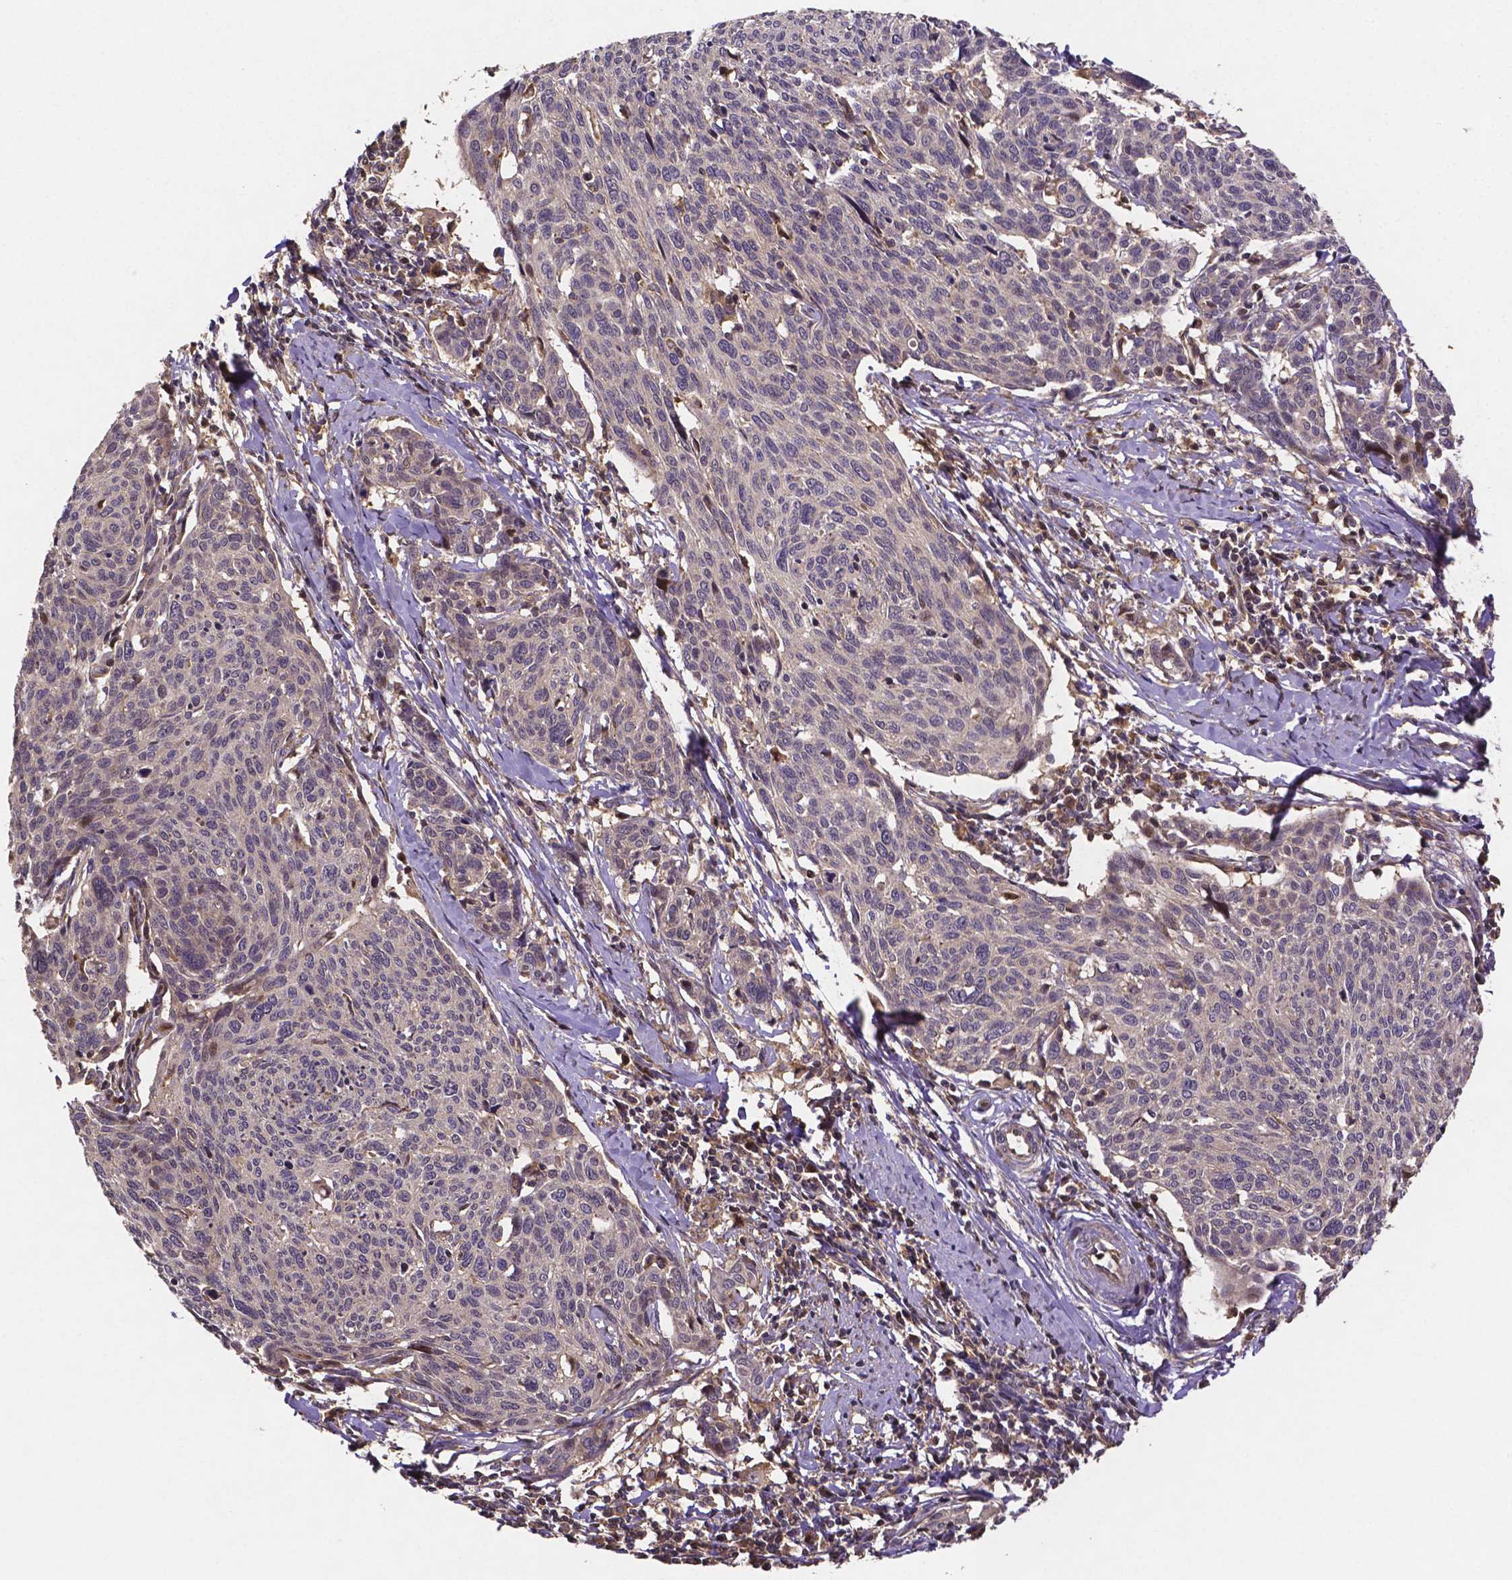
{"staining": {"intensity": "weak", "quantity": "<25%", "location": "cytoplasmic/membranous"}, "tissue": "cervical cancer", "cell_type": "Tumor cells", "image_type": "cancer", "snomed": [{"axis": "morphology", "description": "Squamous cell carcinoma, NOS"}, {"axis": "topography", "description": "Cervix"}], "caption": "This is a image of IHC staining of squamous cell carcinoma (cervical), which shows no staining in tumor cells. The staining was performed using DAB (3,3'-diaminobenzidine) to visualize the protein expression in brown, while the nuclei were stained in blue with hematoxylin (Magnification: 20x).", "gene": "RNF123", "patient": {"sex": "female", "age": 49}}